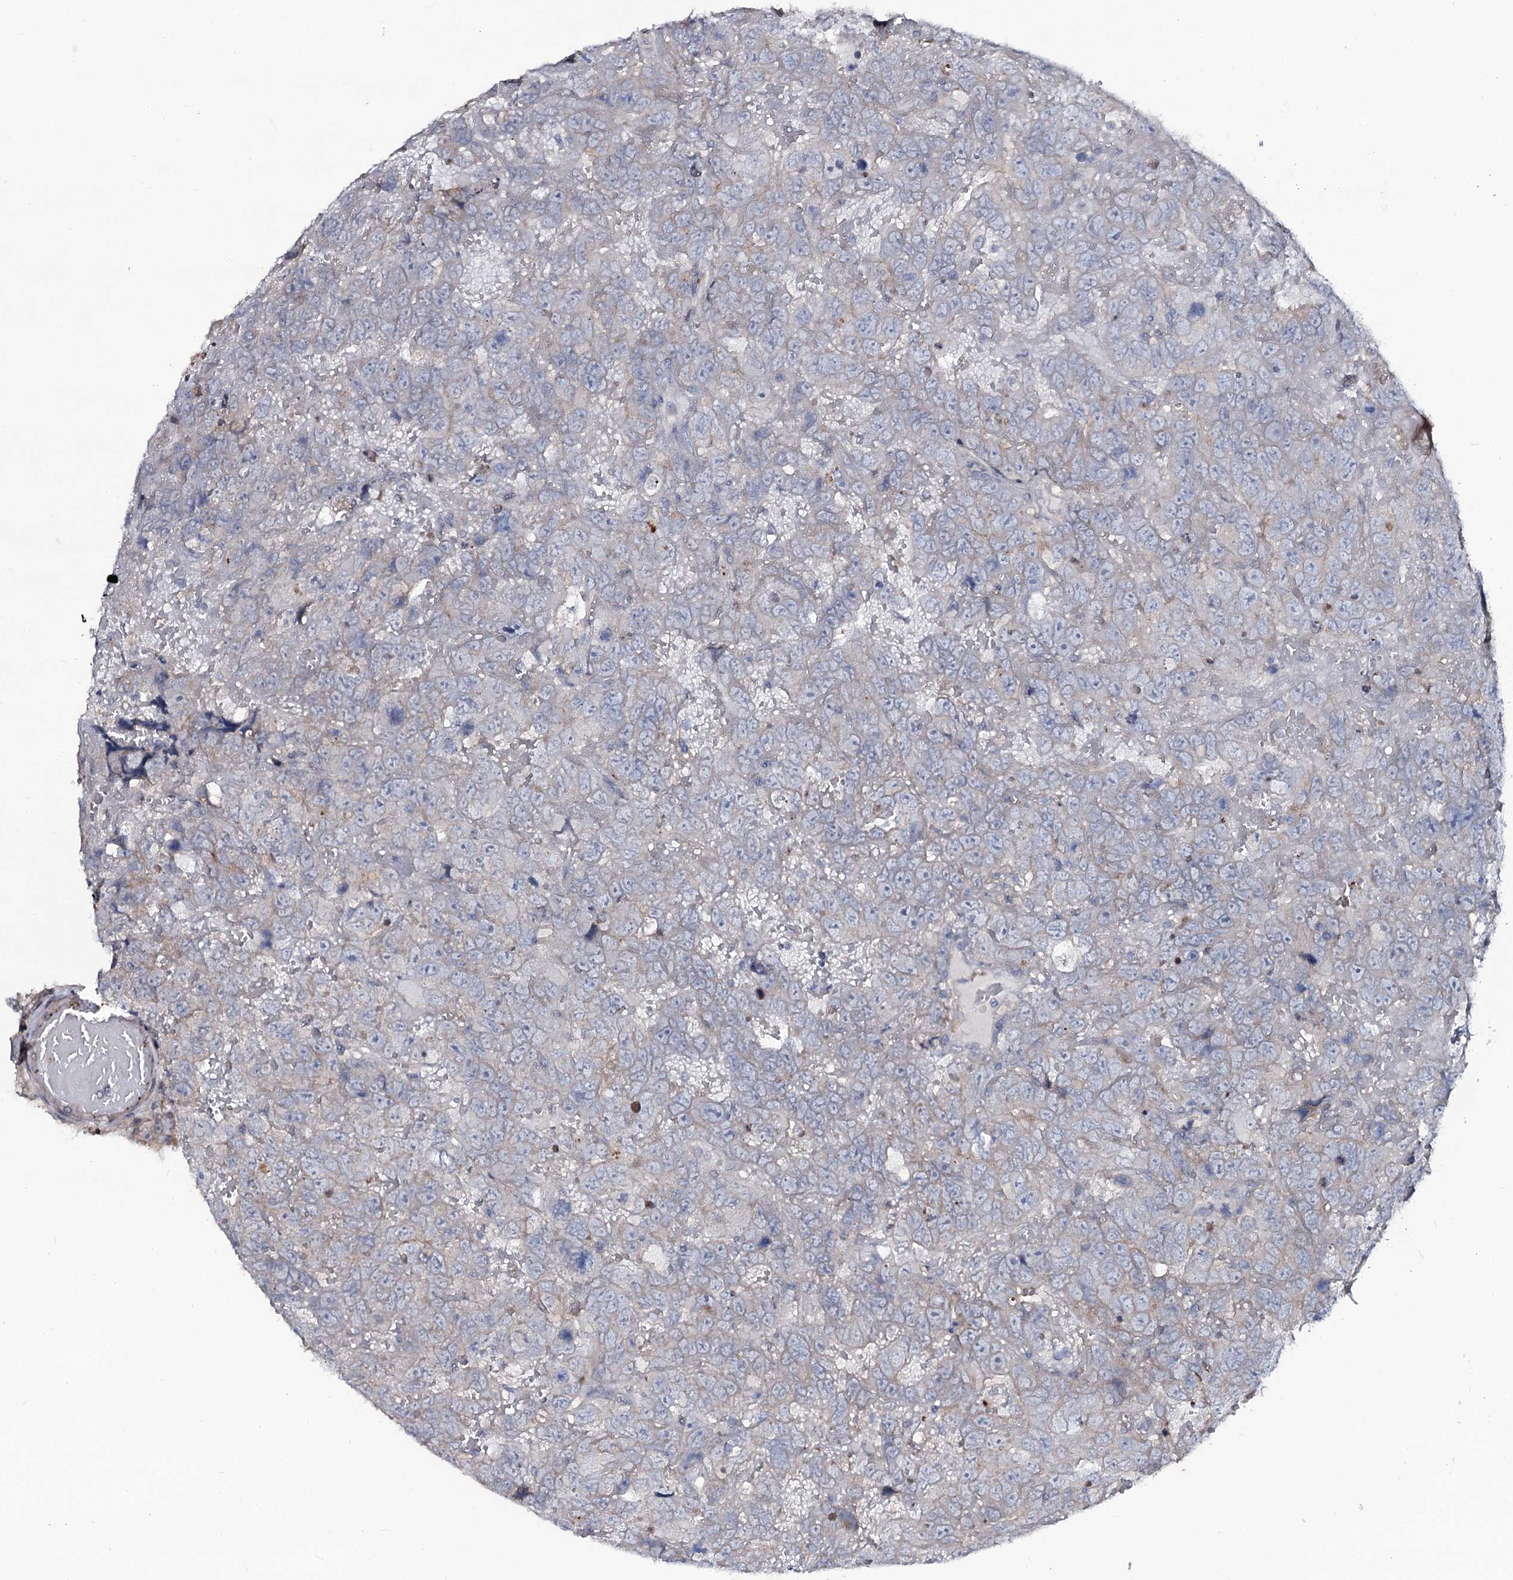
{"staining": {"intensity": "negative", "quantity": "none", "location": "none"}, "tissue": "testis cancer", "cell_type": "Tumor cells", "image_type": "cancer", "snomed": [{"axis": "morphology", "description": "Carcinoma, Embryonal, NOS"}, {"axis": "topography", "description": "Testis"}], "caption": "DAB (3,3'-diaminobenzidine) immunohistochemical staining of testis cancer shows no significant positivity in tumor cells.", "gene": "SNAP23", "patient": {"sex": "male", "age": 45}}